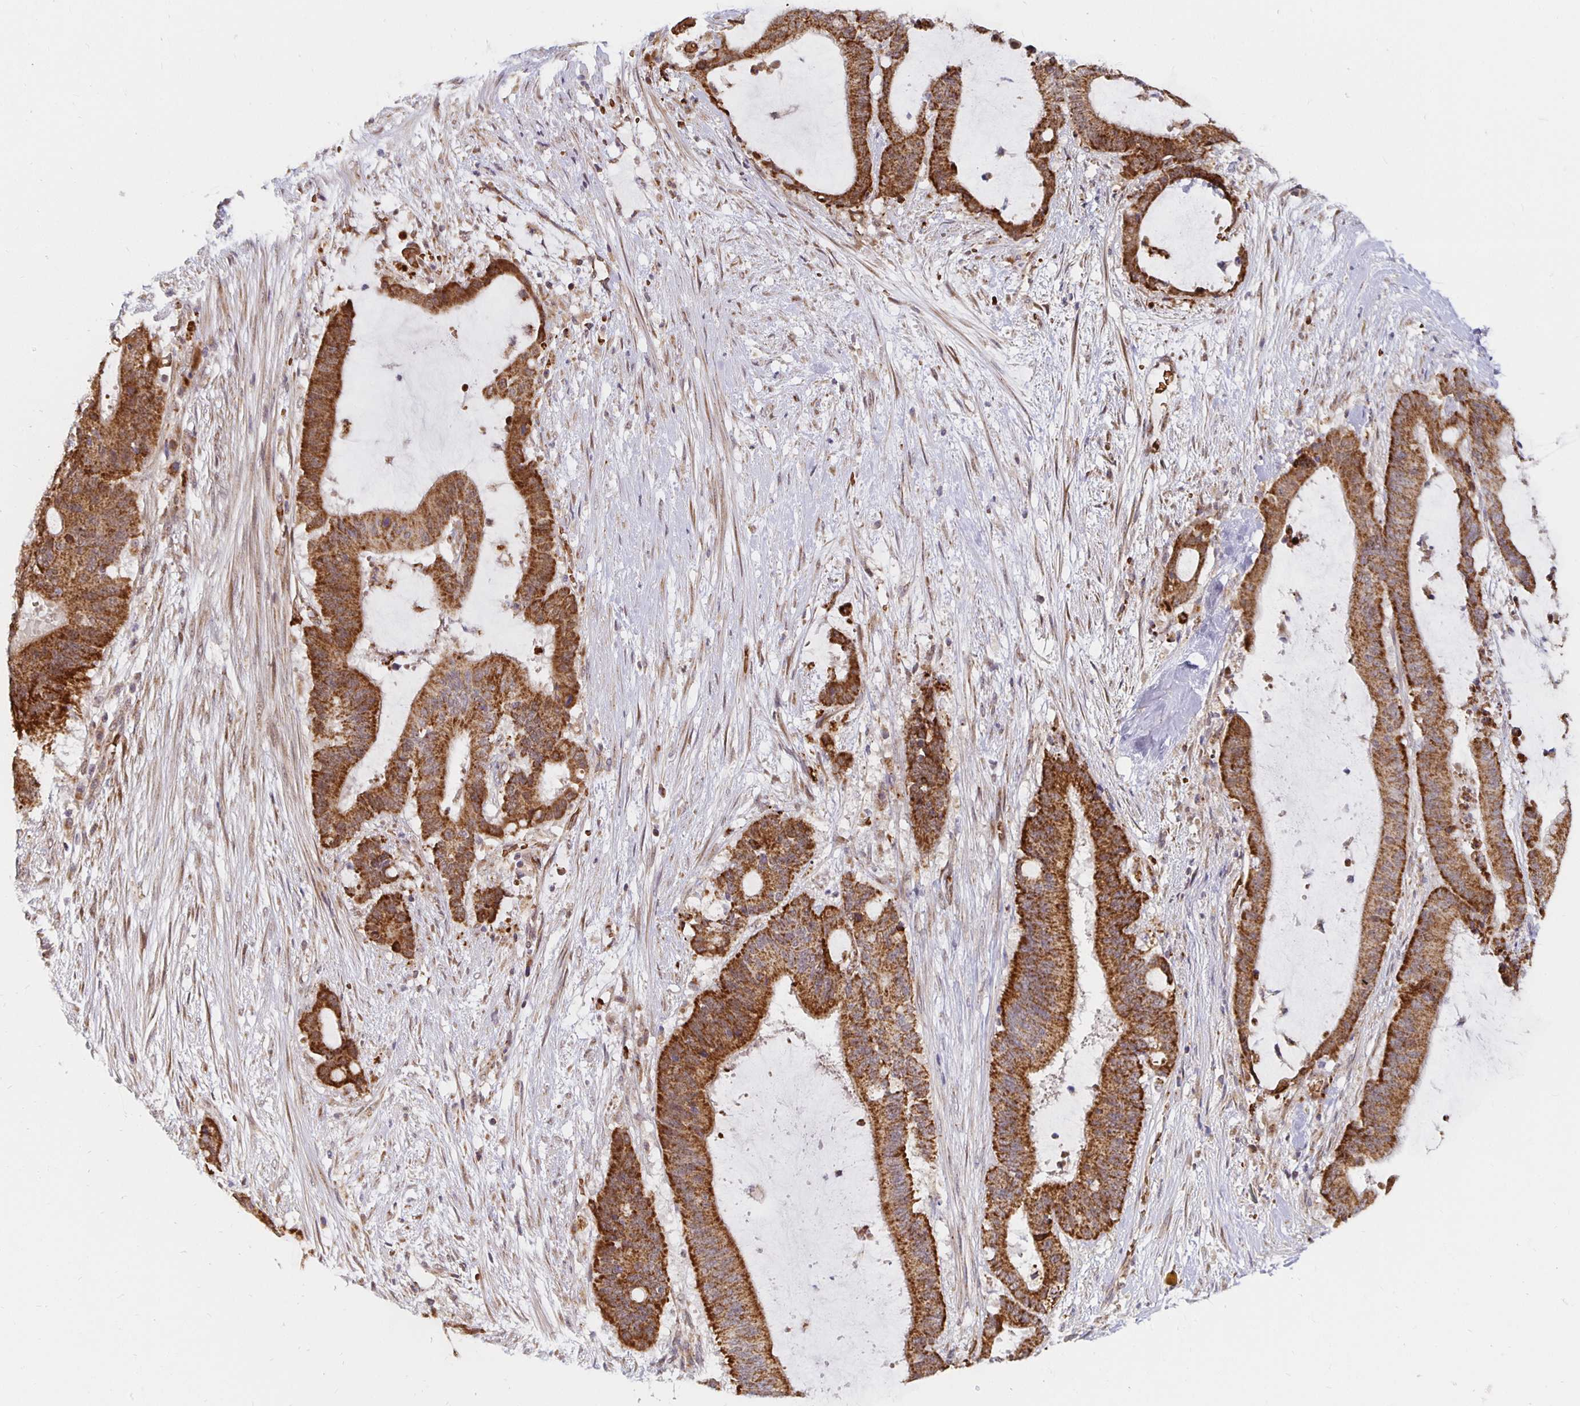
{"staining": {"intensity": "strong", "quantity": "25%-75%", "location": "cytoplasmic/membranous"}, "tissue": "liver cancer", "cell_type": "Tumor cells", "image_type": "cancer", "snomed": [{"axis": "morphology", "description": "Normal tissue, NOS"}, {"axis": "morphology", "description": "Cholangiocarcinoma"}, {"axis": "topography", "description": "Liver"}, {"axis": "topography", "description": "Peripheral nerve tissue"}], "caption": "This is a histology image of immunohistochemistry (IHC) staining of liver cancer, which shows strong expression in the cytoplasmic/membranous of tumor cells.", "gene": "MRPL28", "patient": {"sex": "female", "age": 73}}